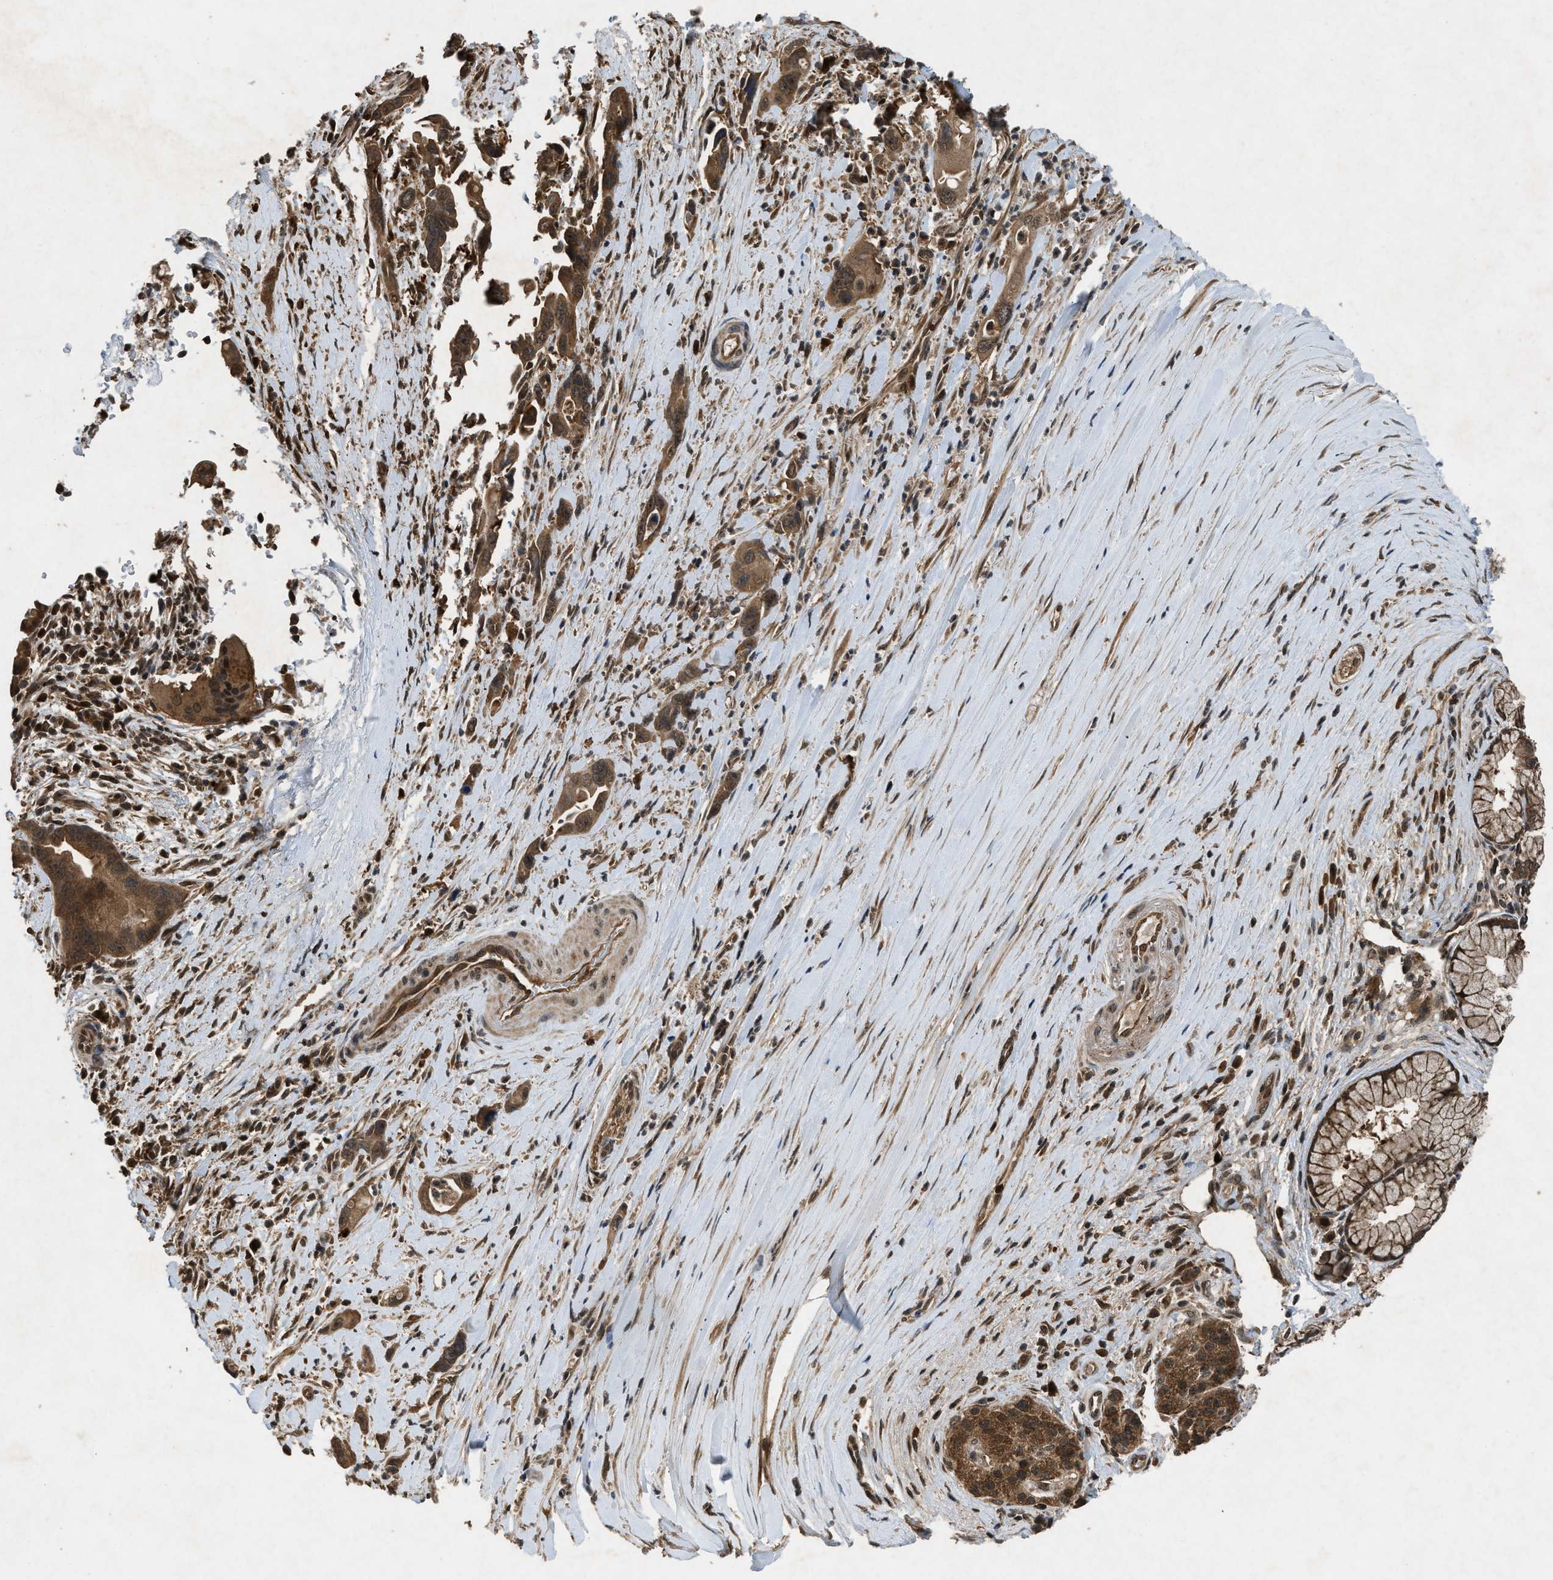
{"staining": {"intensity": "moderate", "quantity": ">75%", "location": "cytoplasmic/membranous"}, "tissue": "pancreatic cancer", "cell_type": "Tumor cells", "image_type": "cancer", "snomed": [{"axis": "morphology", "description": "Adenocarcinoma, NOS"}, {"axis": "topography", "description": "Pancreas"}], "caption": "Protein positivity by IHC exhibits moderate cytoplasmic/membranous staining in about >75% of tumor cells in pancreatic cancer. (brown staining indicates protein expression, while blue staining denotes nuclei).", "gene": "RPS6KB1", "patient": {"sex": "male", "age": 56}}